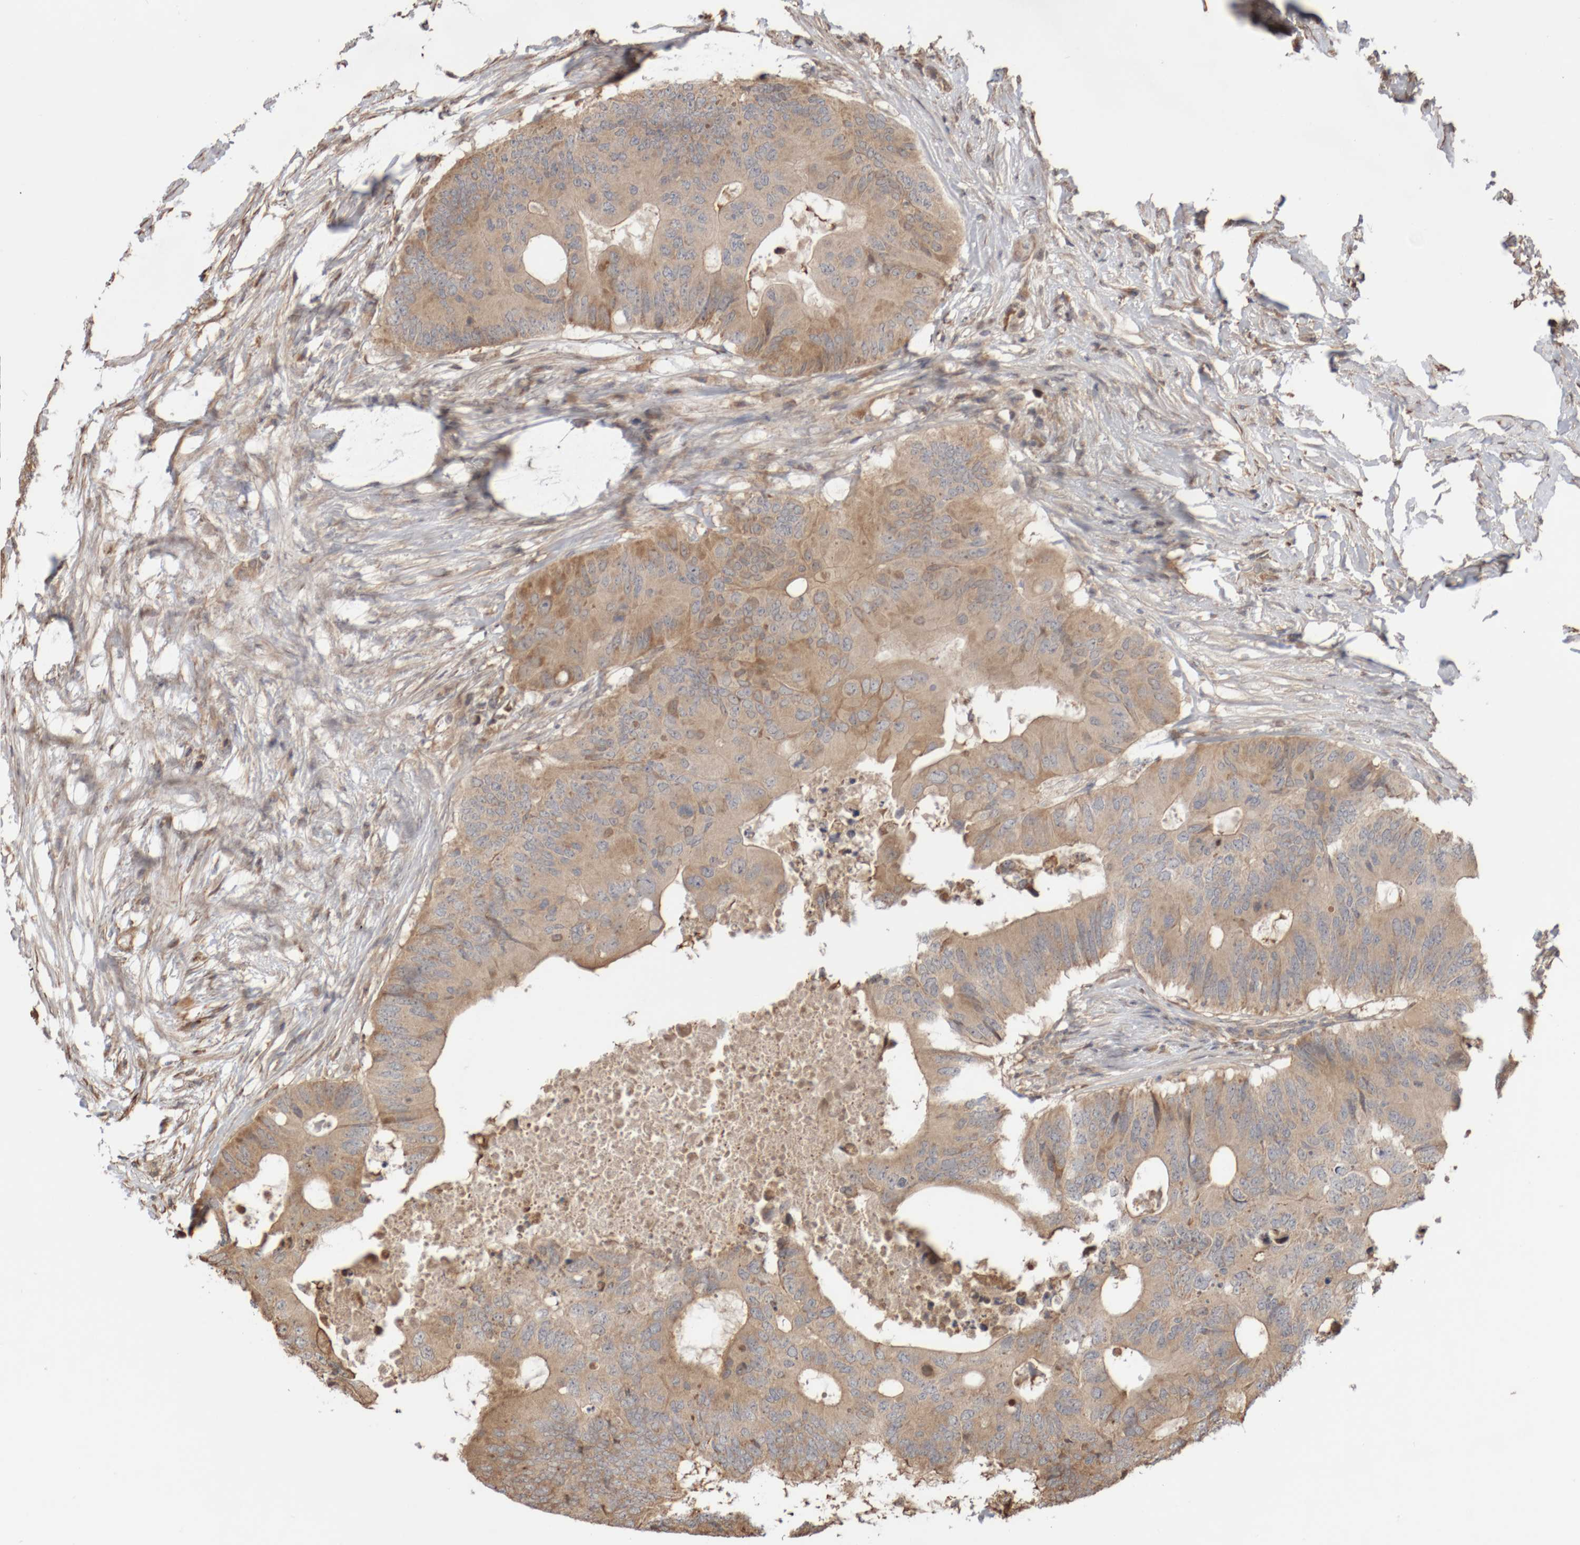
{"staining": {"intensity": "weak", "quantity": ">75%", "location": "cytoplasmic/membranous"}, "tissue": "colorectal cancer", "cell_type": "Tumor cells", "image_type": "cancer", "snomed": [{"axis": "morphology", "description": "Adenocarcinoma, NOS"}, {"axis": "topography", "description": "Colon"}], "caption": "The immunohistochemical stain highlights weak cytoplasmic/membranous expression in tumor cells of colorectal adenocarcinoma tissue.", "gene": "DPH7", "patient": {"sex": "male", "age": 71}}